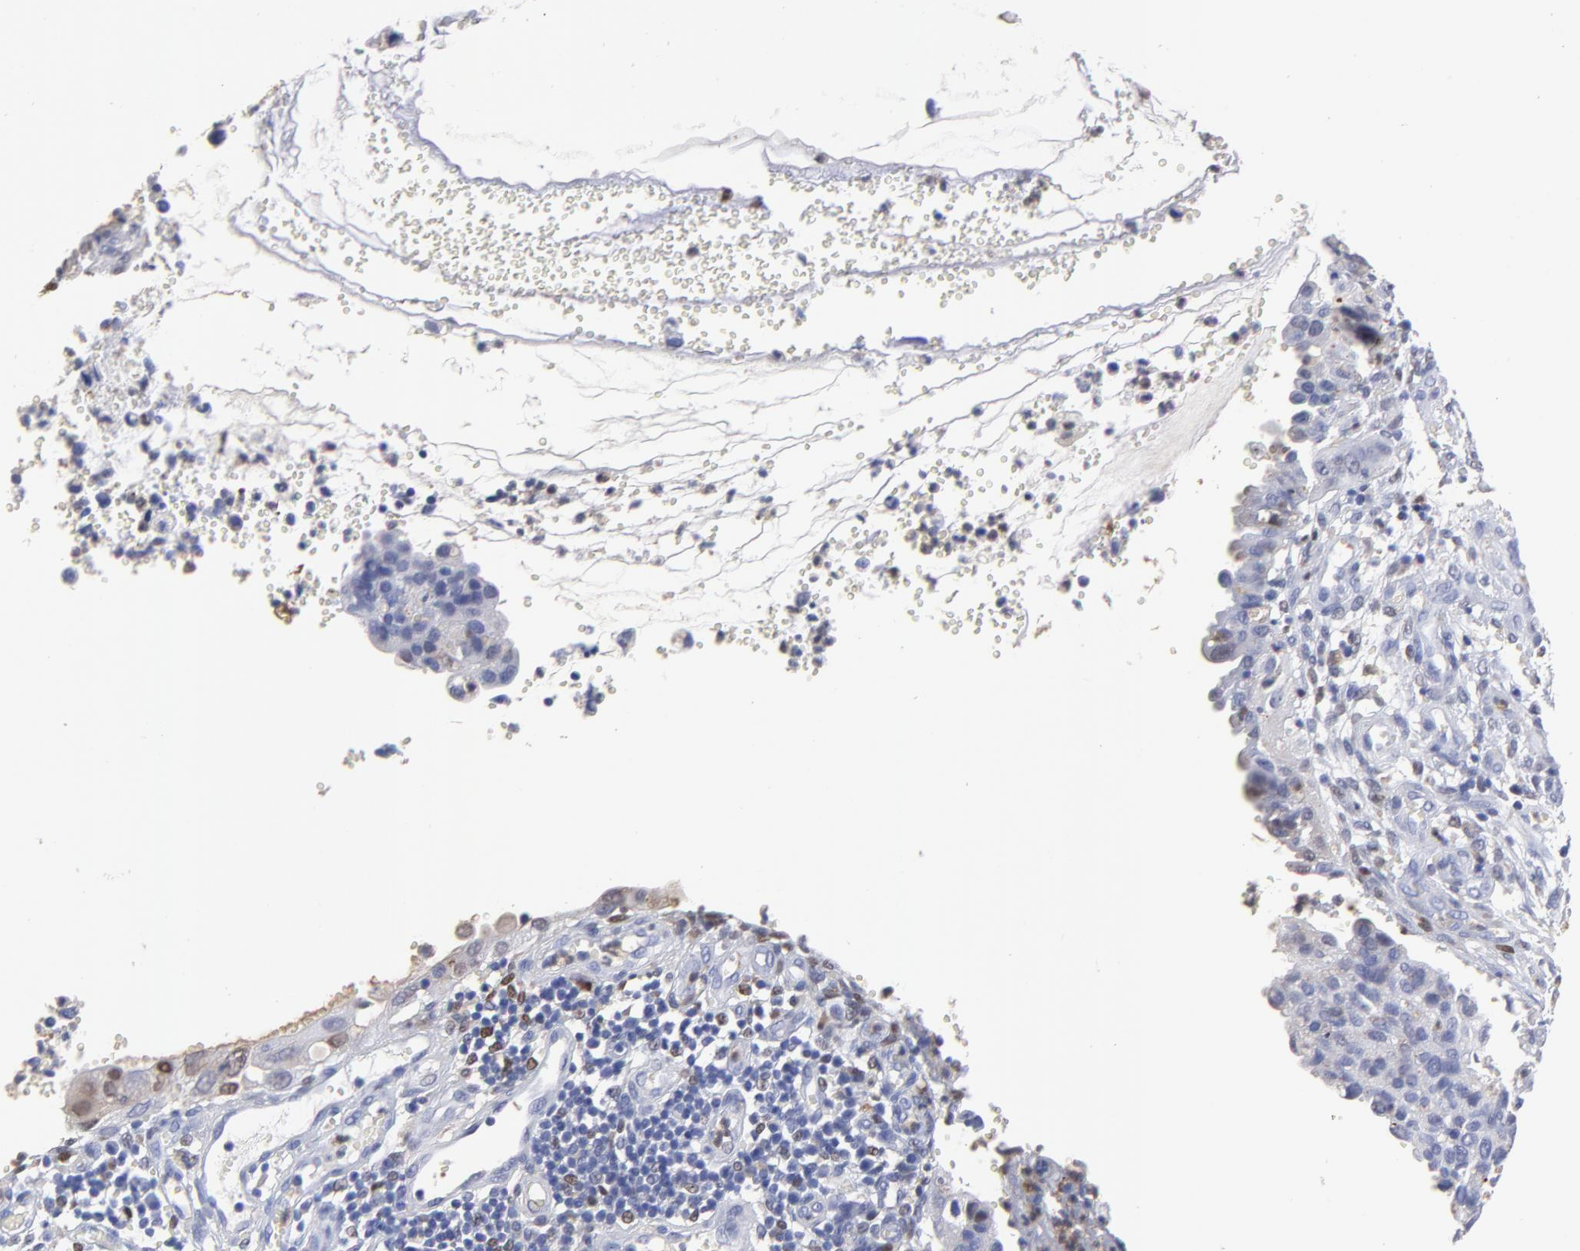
{"staining": {"intensity": "negative", "quantity": "none", "location": "none"}, "tissue": "cervical cancer", "cell_type": "Tumor cells", "image_type": "cancer", "snomed": [{"axis": "morphology", "description": "Normal tissue, NOS"}, {"axis": "morphology", "description": "Squamous cell carcinoma, NOS"}, {"axis": "topography", "description": "Cervix"}], "caption": "Tumor cells are negative for brown protein staining in squamous cell carcinoma (cervical).", "gene": "SMARCA1", "patient": {"sex": "female", "age": 45}}